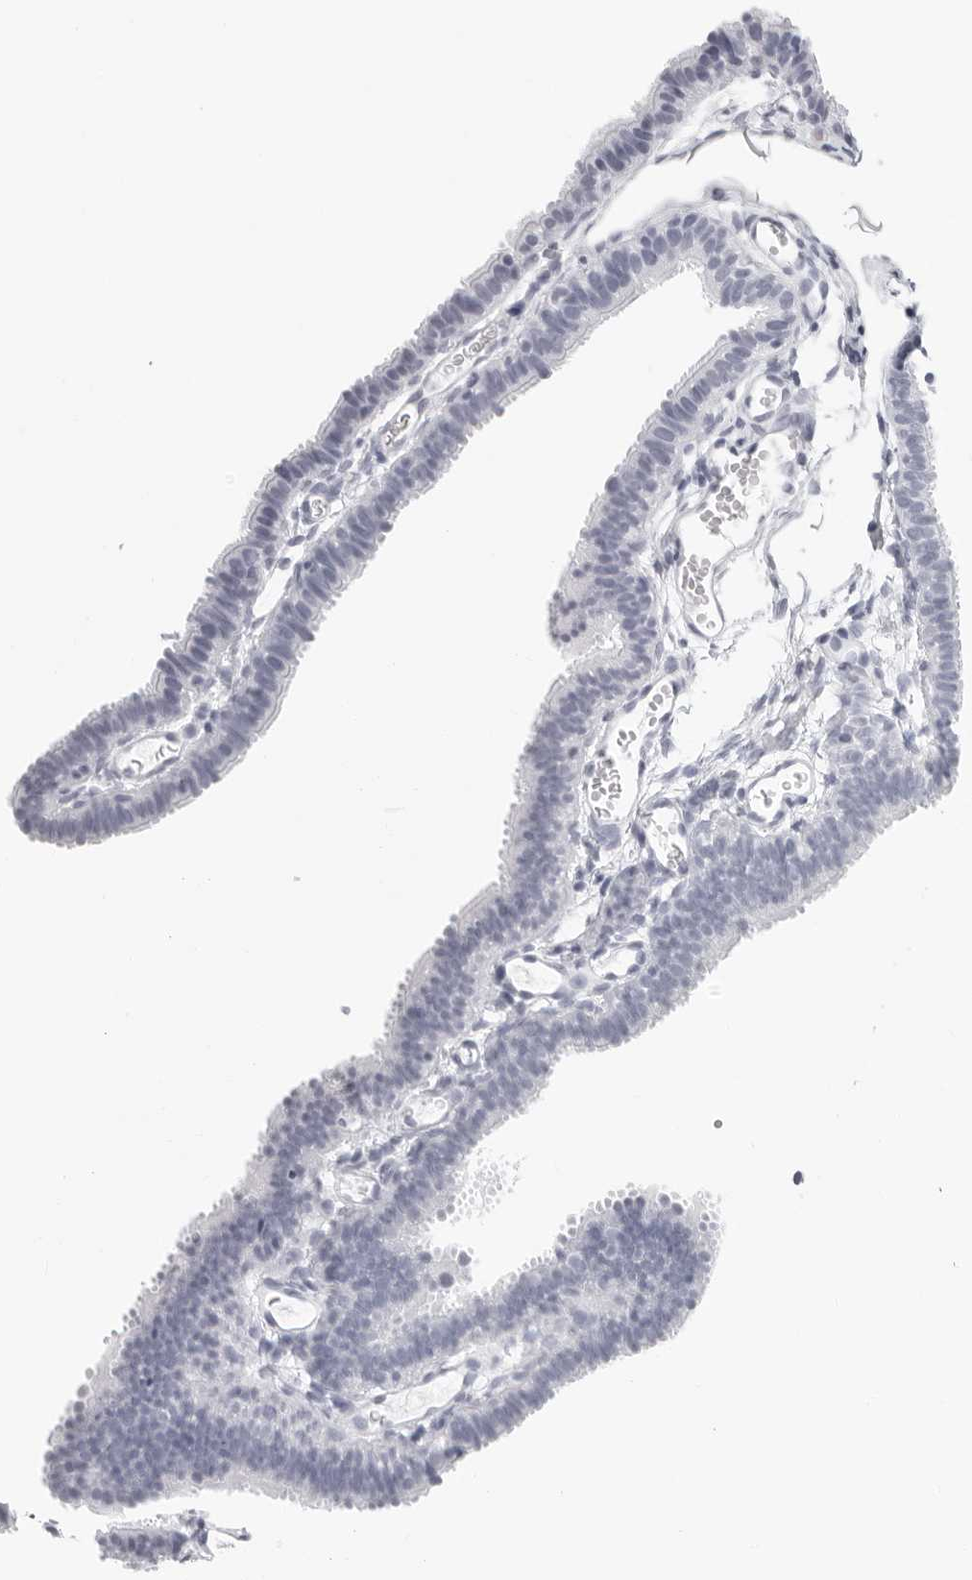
{"staining": {"intensity": "negative", "quantity": "none", "location": "none"}, "tissue": "fallopian tube", "cell_type": "Glandular cells", "image_type": "normal", "snomed": [{"axis": "morphology", "description": "Normal tissue, NOS"}, {"axis": "topography", "description": "Fallopian tube"}, {"axis": "topography", "description": "Placenta"}], "caption": "Glandular cells are negative for protein expression in normal human fallopian tube. (Immunohistochemistry, brightfield microscopy, high magnification).", "gene": "AGMAT", "patient": {"sex": "female", "age": 34}}